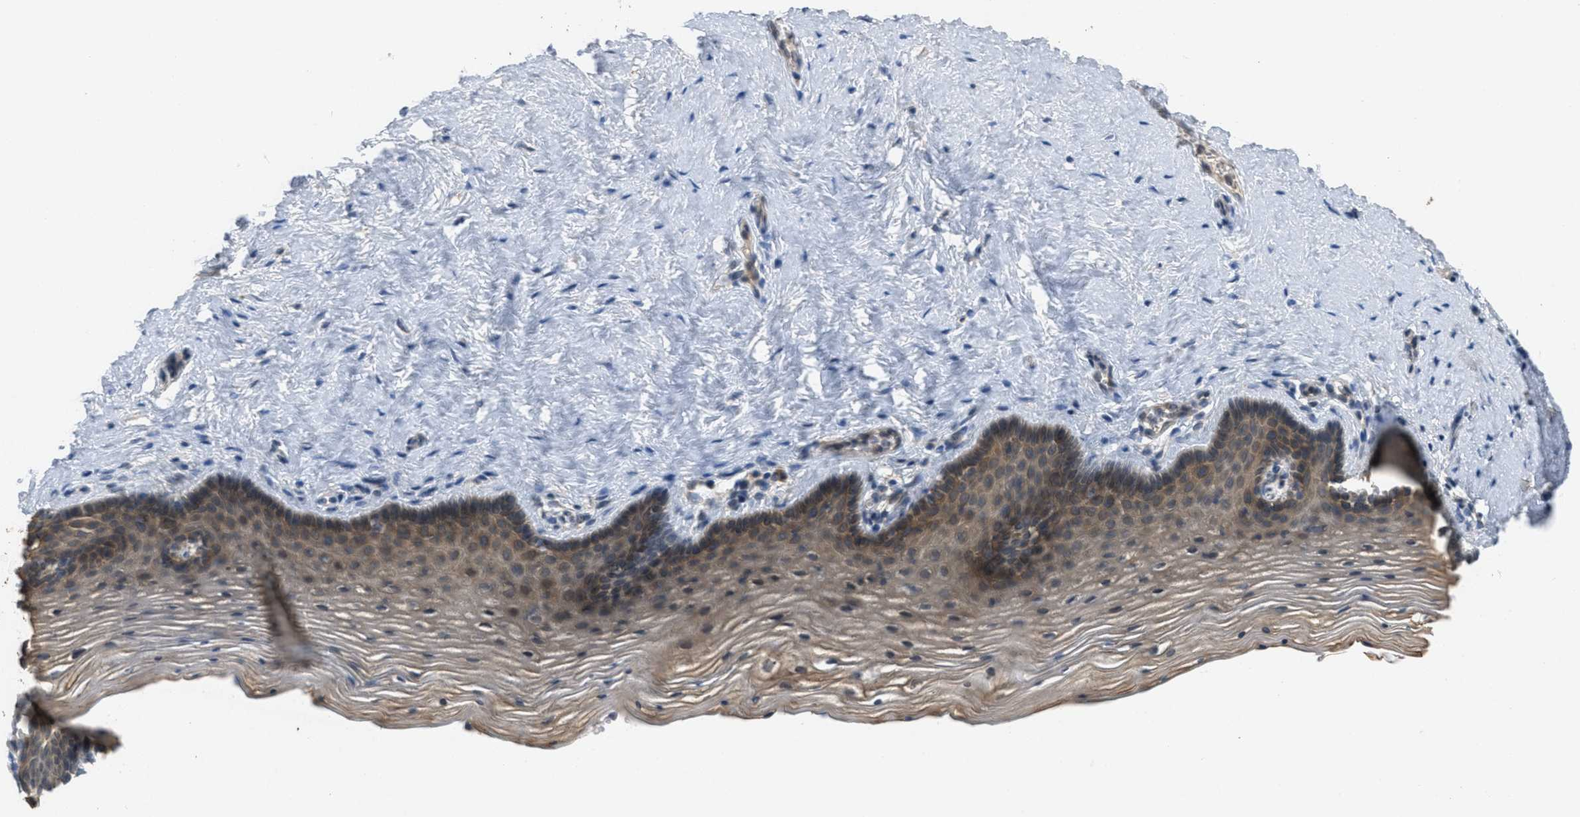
{"staining": {"intensity": "weak", "quantity": ">75%", "location": "cytoplasmic/membranous"}, "tissue": "vagina", "cell_type": "Squamous epithelial cells", "image_type": "normal", "snomed": [{"axis": "morphology", "description": "Normal tissue, NOS"}, {"axis": "topography", "description": "Vagina"}], "caption": "IHC of unremarkable human vagina reveals low levels of weak cytoplasmic/membranous positivity in about >75% of squamous epithelial cells.", "gene": "SIGMAR1", "patient": {"sex": "female", "age": 32}}